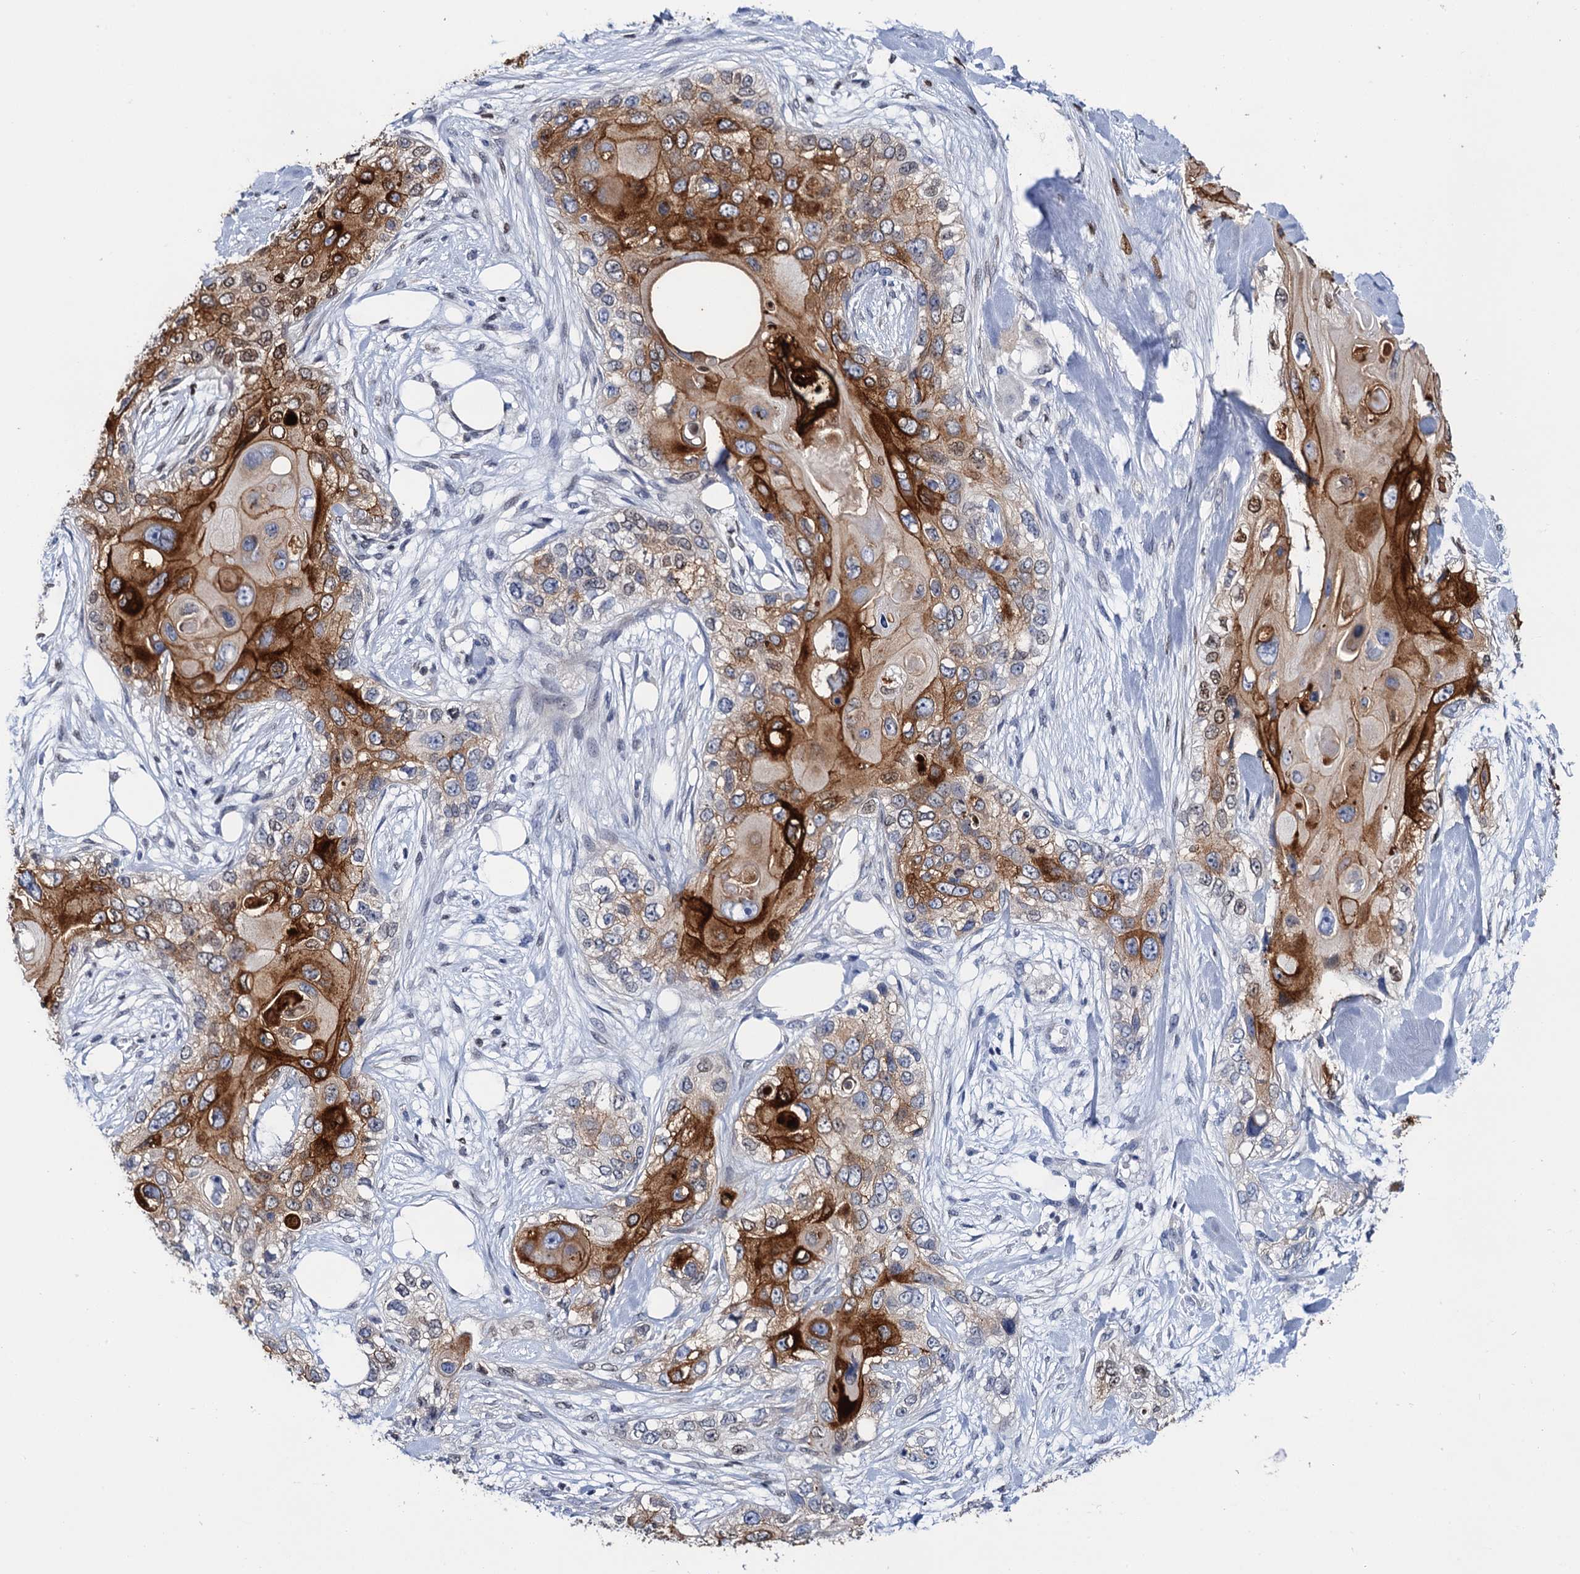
{"staining": {"intensity": "strong", "quantity": "25%-75%", "location": "cytoplasmic/membranous"}, "tissue": "skin cancer", "cell_type": "Tumor cells", "image_type": "cancer", "snomed": [{"axis": "morphology", "description": "Normal tissue, NOS"}, {"axis": "morphology", "description": "Squamous cell carcinoma, NOS"}, {"axis": "topography", "description": "Skin"}], "caption": "This micrograph demonstrates immunohistochemistry (IHC) staining of human skin cancer (squamous cell carcinoma), with high strong cytoplasmic/membranous expression in approximately 25%-75% of tumor cells.", "gene": "LYPD3", "patient": {"sex": "male", "age": 72}}